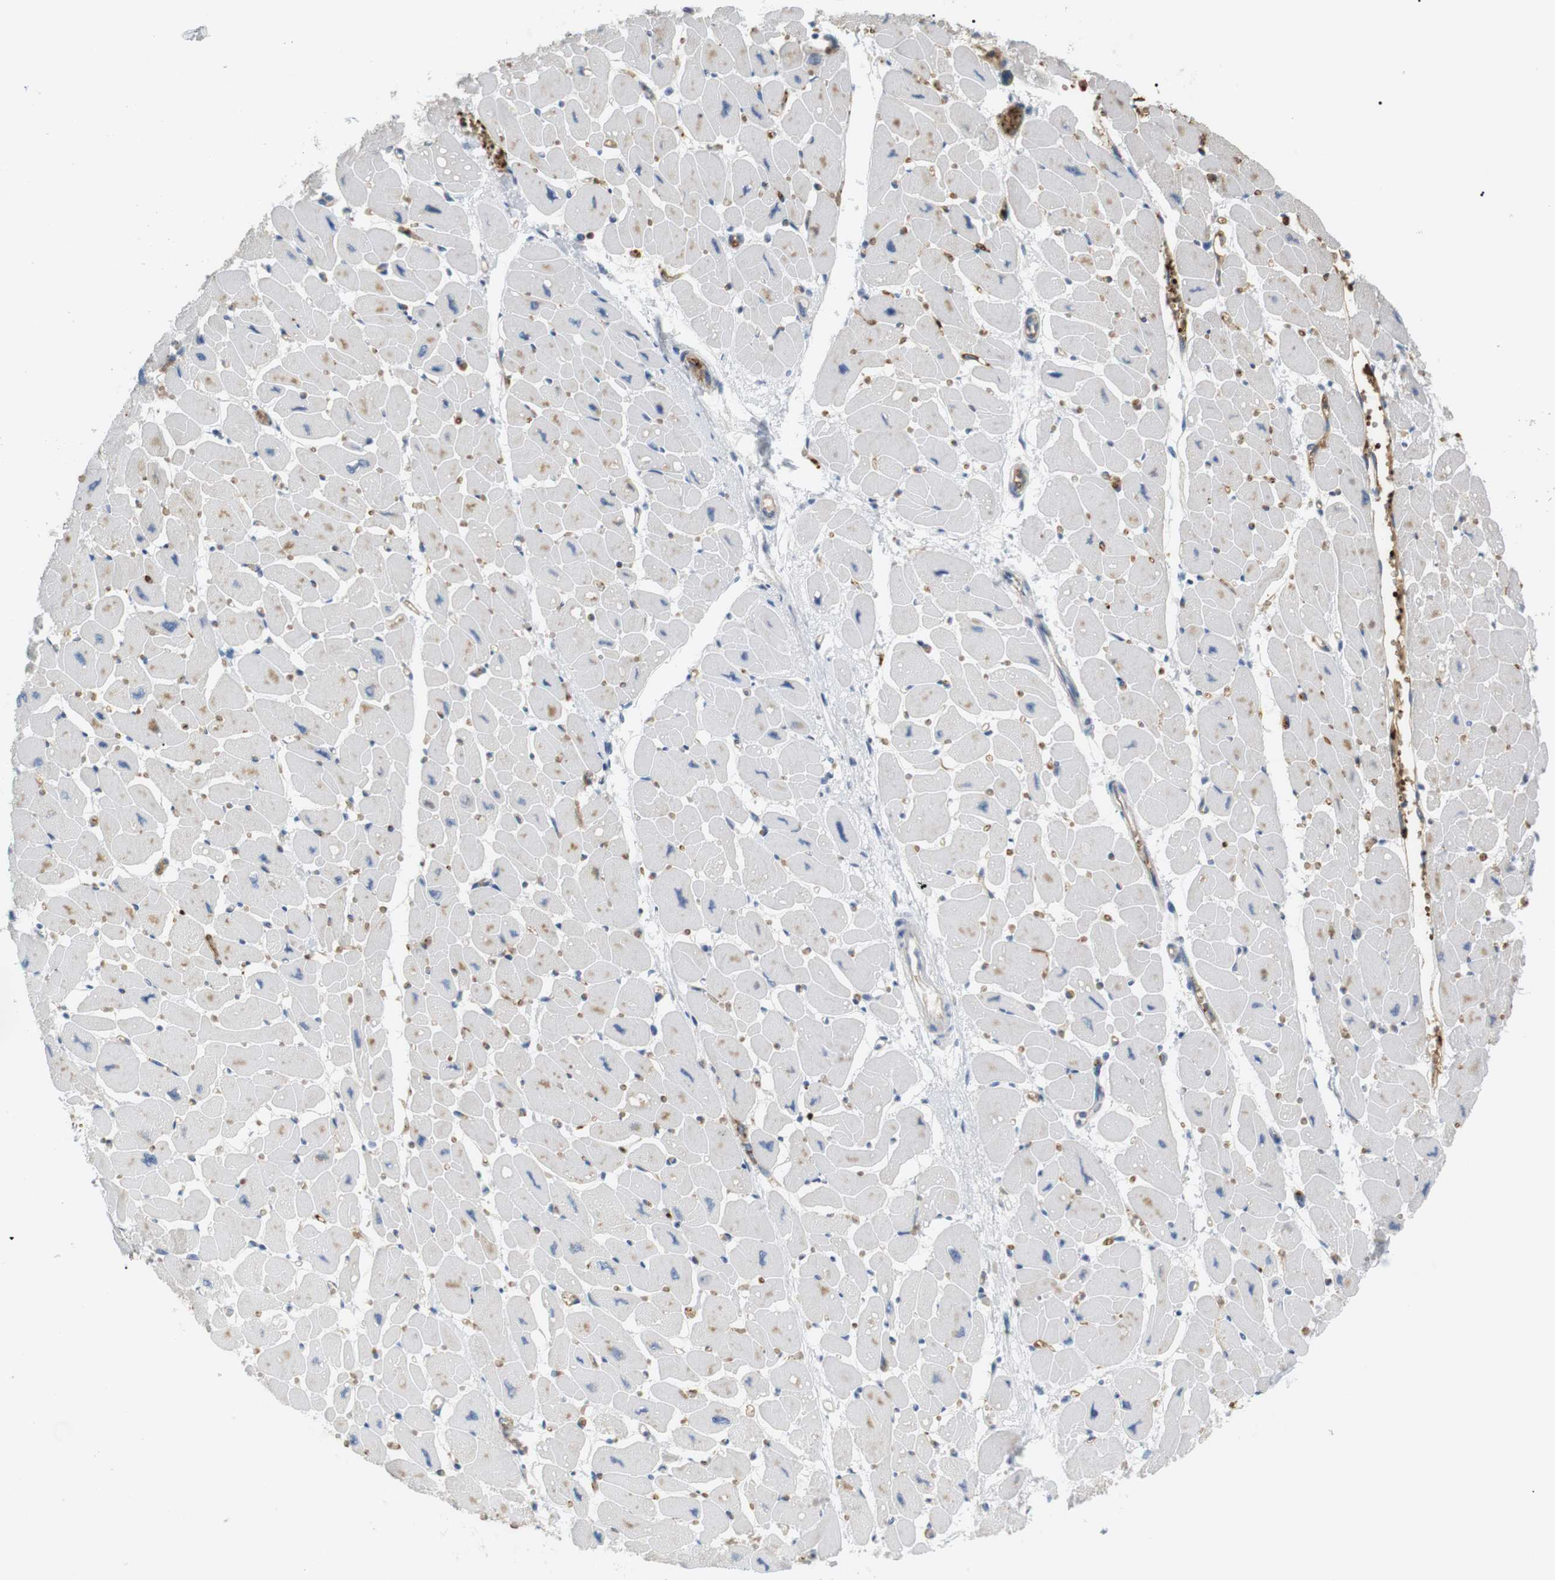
{"staining": {"intensity": "weak", "quantity": "<25%", "location": "cytoplasmic/membranous"}, "tissue": "heart muscle", "cell_type": "Cardiomyocytes", "image_type": "normal", "snomed": [{"axis": "morphology", "description": "Normal tissue, NOS"}, {"axis": "topography", "description": "Heart"}], "caption": "Cardiomyocytes are negative for protein expression in benign human heart muscle. (Stains: DAB immunohistochemistry (IHC) with hematoxylin counter stain, Microscopy: brightfield microscopy at high magnification).", "gene": "ADCY10", "patient": {"sex": "female", "age": 54}}